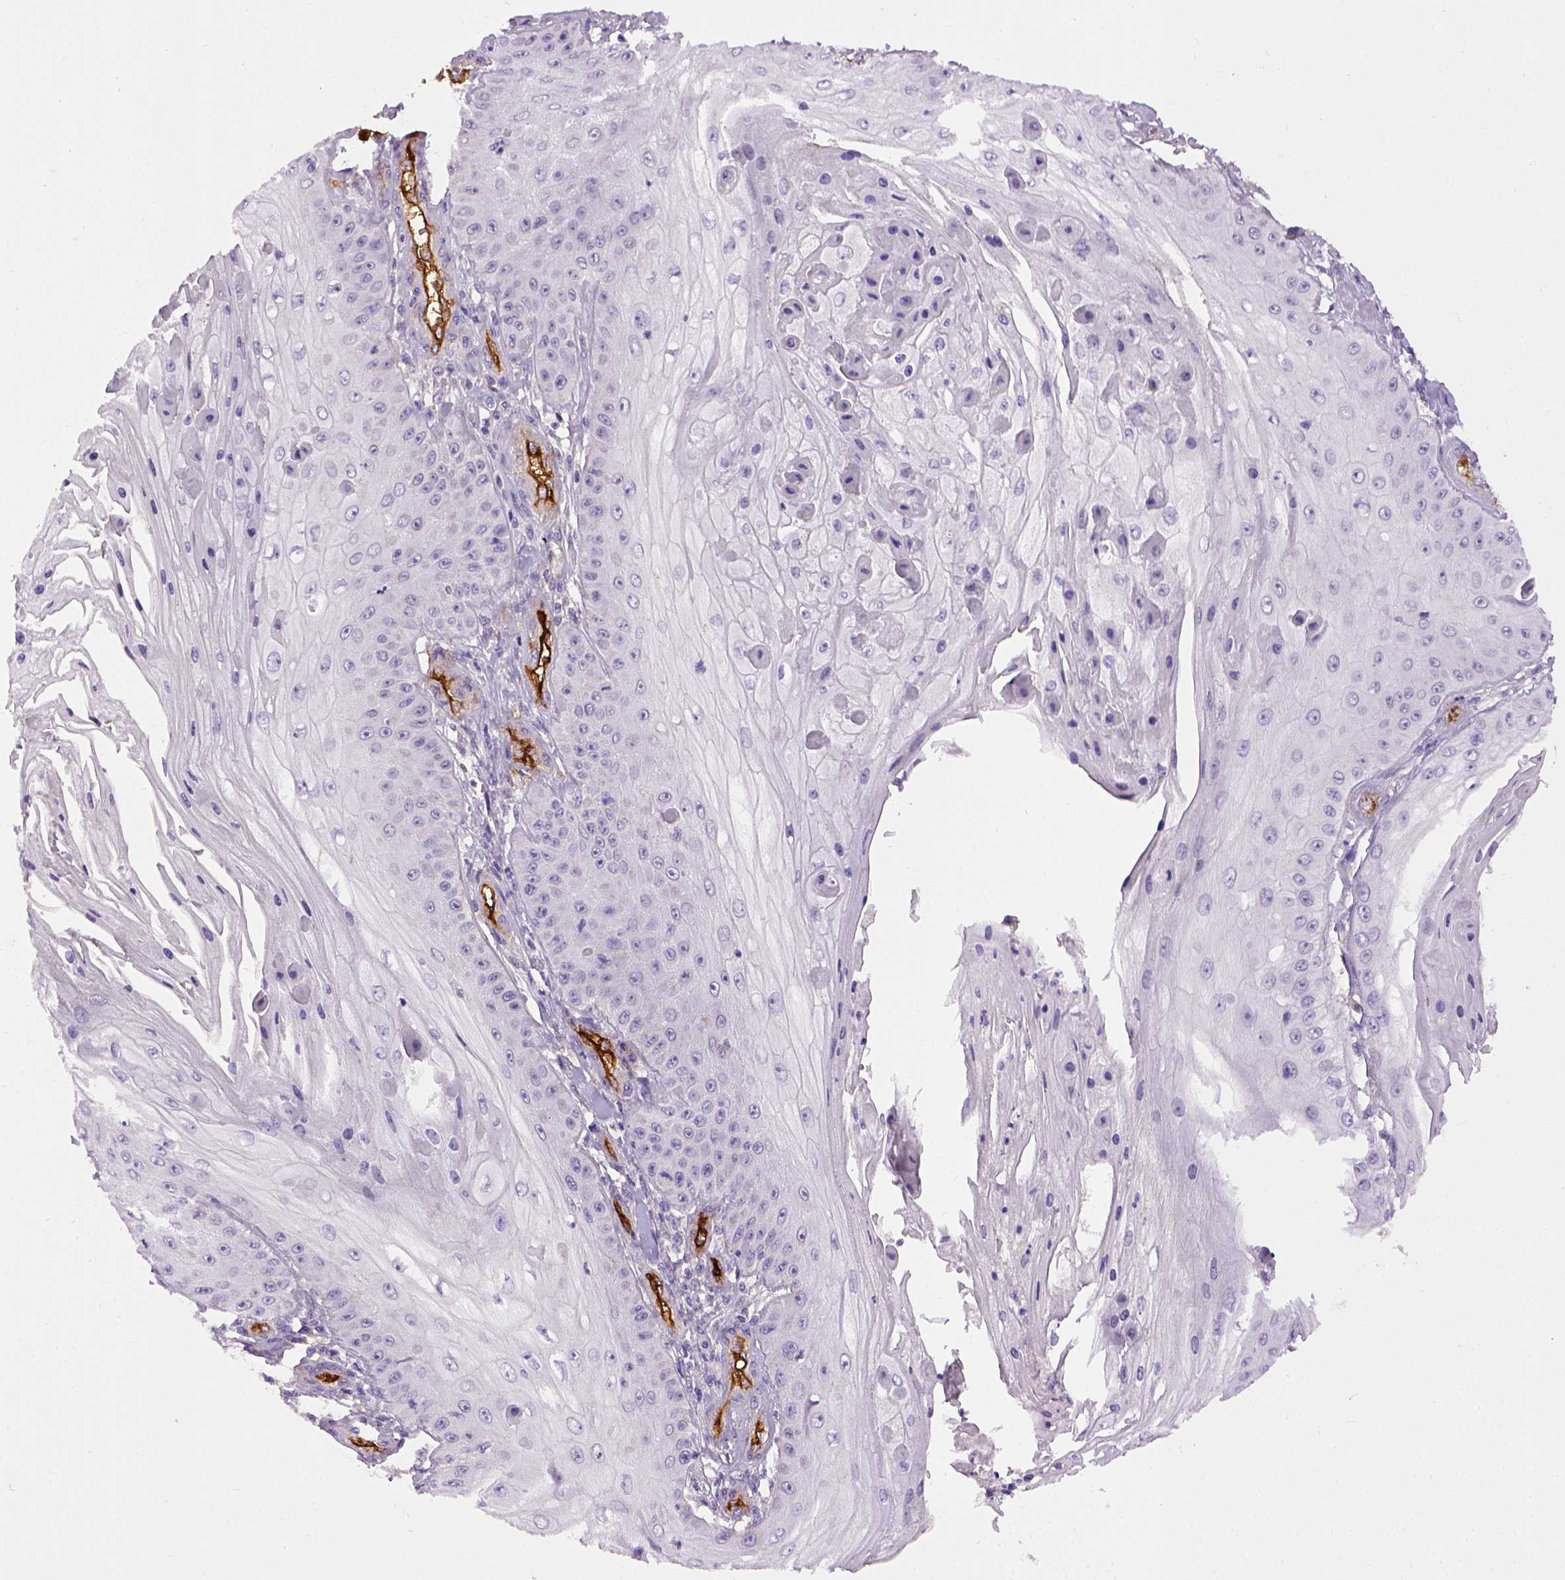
{"staining": {"intensity": "negative", "quantity": "none", "location": "none"}, "tissue": "skin cancer", "cell_type": "Tumor cells", "image_type": "cancer", "snomed": [{"axis": "morphology", "description": "Squamous cell carcinoma, NOS"}, {"axis": "topography", "description": "Skin"}], "caption": "Protein analysis of skin cancer (squamous cell carcinoma) demonstrates no significant staining in tumor cells.", "gene": "ENG", "patient": {"sex": "male", "age": 70}}